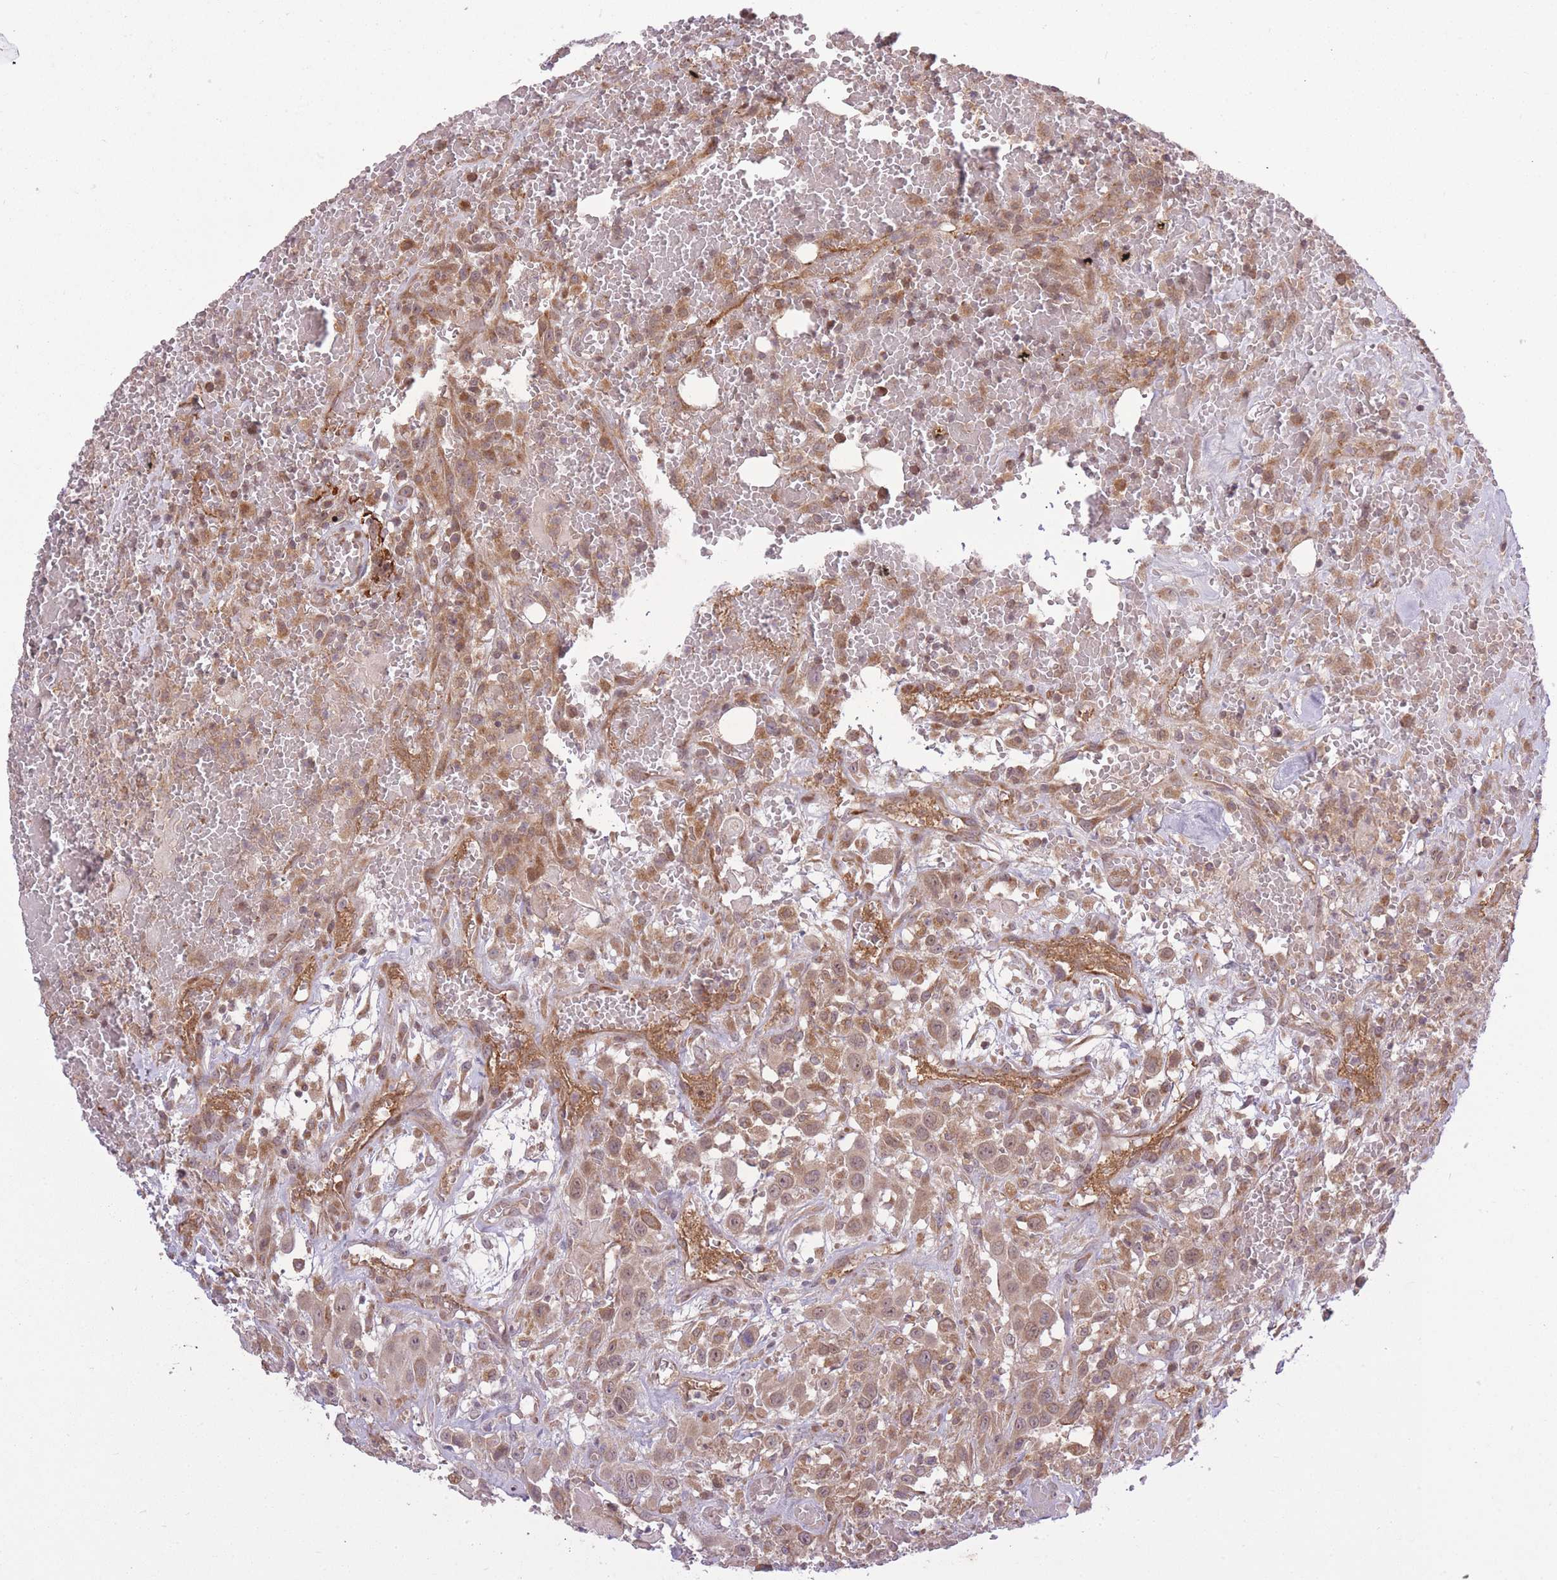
{"staining": {"intensity": "weak", "quantity": ">75%", "location": "cytoplasmic/membranous,nuclear"}, "tissue": "head and neck cancer", "cell_type": "Tumor cells", "image_type": "cancer", "snomed": [{"axis": "morphology", "description": "Squamous cell carcinoma, NOS"}, {"axis": "topography", "description": "Head-Neck"}], "caption": "The immunohistochemical stain shows weak cytoplasmic/membranous and nuclear positivity in tumor cells of head and neck squamous cell carcinoma tissue.", "gene": "ZNF391", "patient": {"sex": "male", "age": 81}}